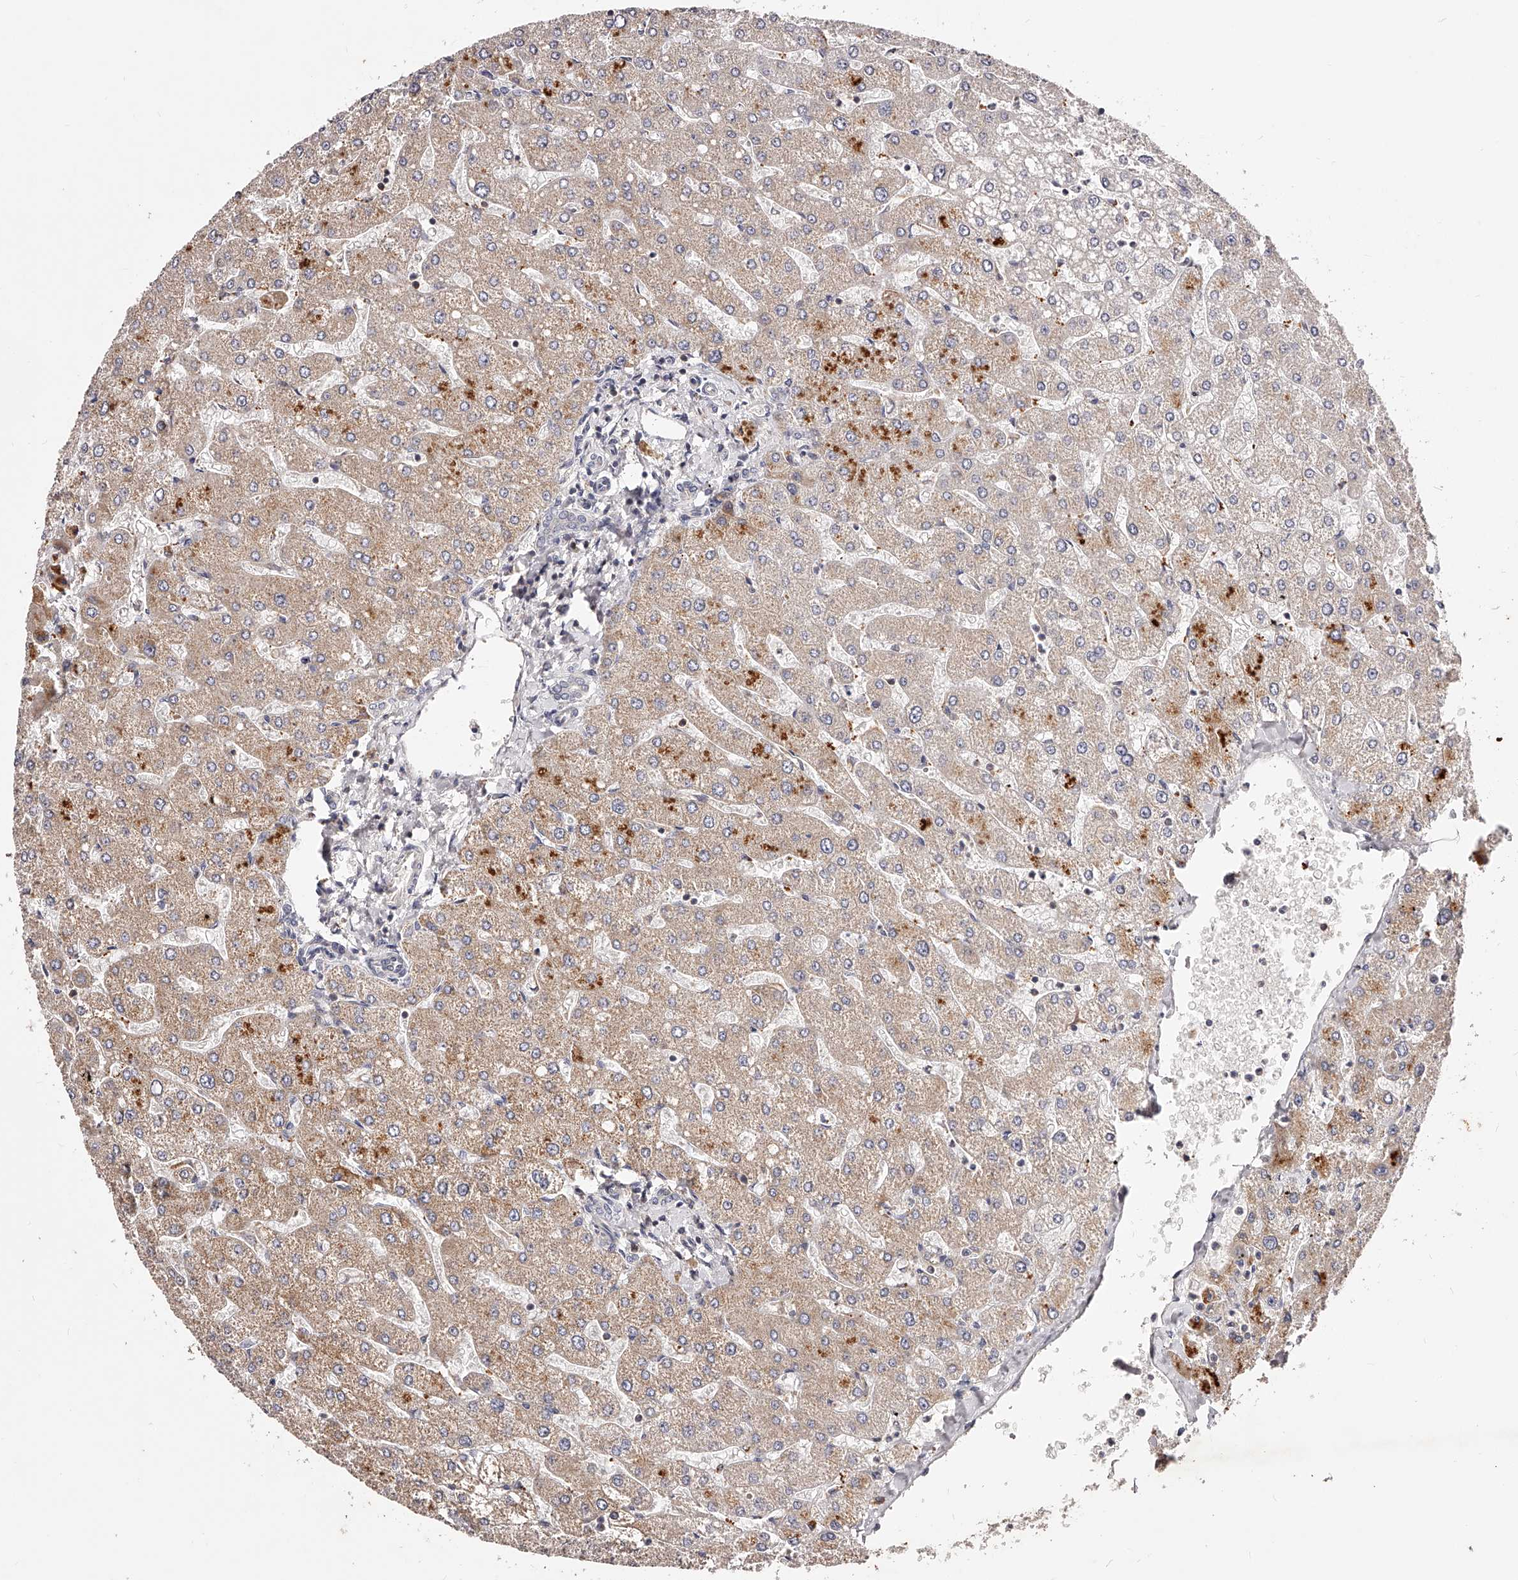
{"staining": {"intensity": "weak", "quantity": "<25%", "location": "cytoplasmic/membranous"}, "tissue": "liver", "cell_type": "Cholangiocytes", "image_type": "normal", "snomed": [{"axis": "morphology", "description": "Normal tissue, NOS"}, {"axis": "topography", "description": "Liver"}], "caption": "Immunohistochemistry (IHC) micrograph of normal human liver stained for a protein (brown), which exhibits no positivity in cholangiocytes. (Immunohistochemistry, brightfield microscopy, high magnification).", "gene": "PHACTR1", "patient": {"sex": "male", "age": 55}}